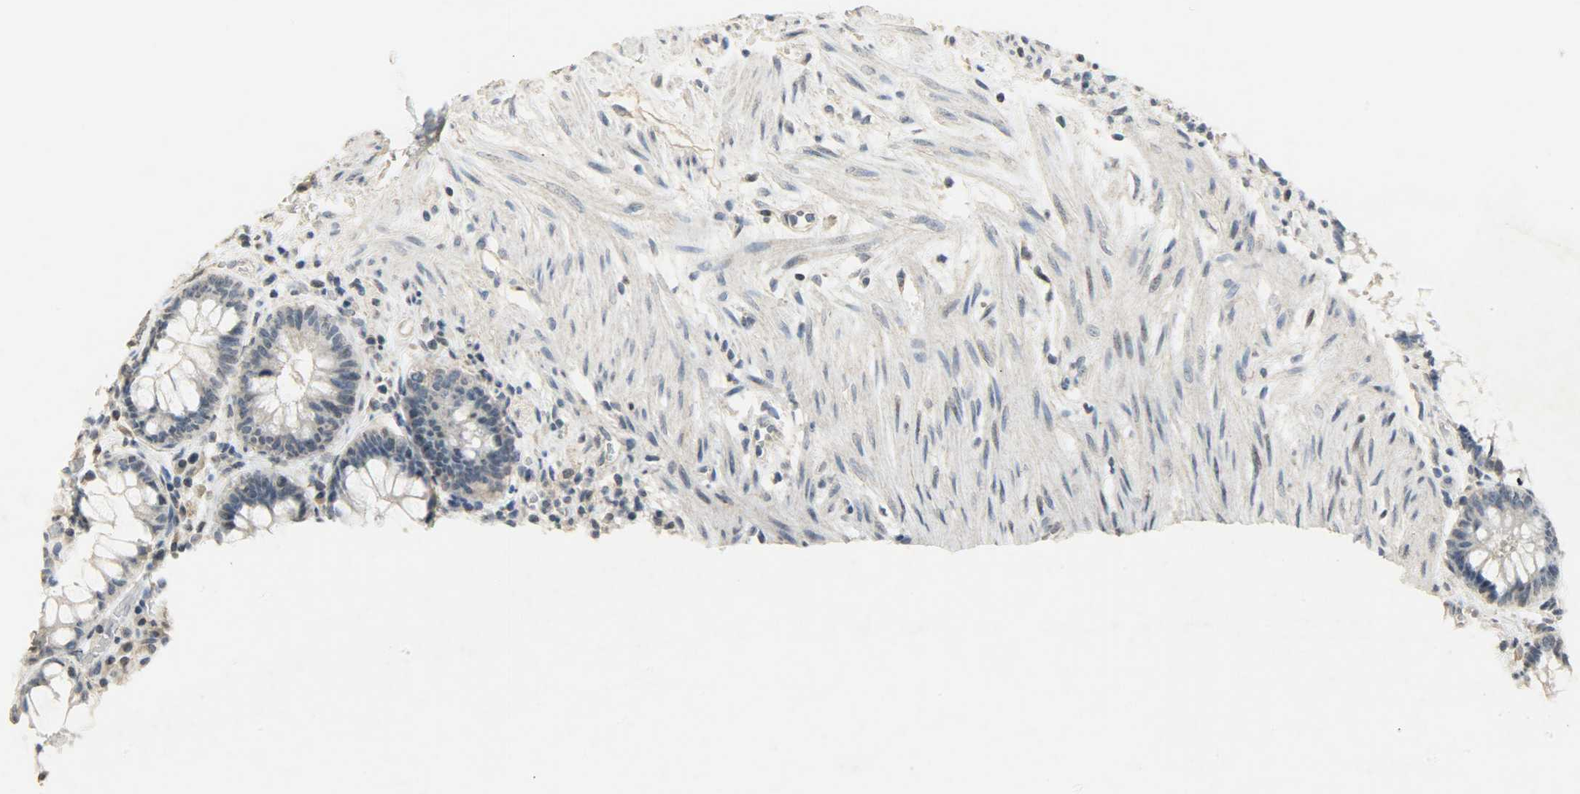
{"staining": {"intensity": "negative", "quantity": "none", "location": "none"}, "tissue": "rectum", "cell_type": "Glandular cells", "image_type": "normal", "snomed": [{"axis": "morphology", "description": "Normal tissue, NOS"}, {"axis": "topography", "description": "Rectum"}], "caption": "This histopathology image is of unremarkable rectum stained with immunohistochemistry to label a protein in brown with the nuclei are counter-stained blue. There is no expression in glandular cells.", "gene": "DNAJB6", "patient": {"sex": "female", "age": 46}}